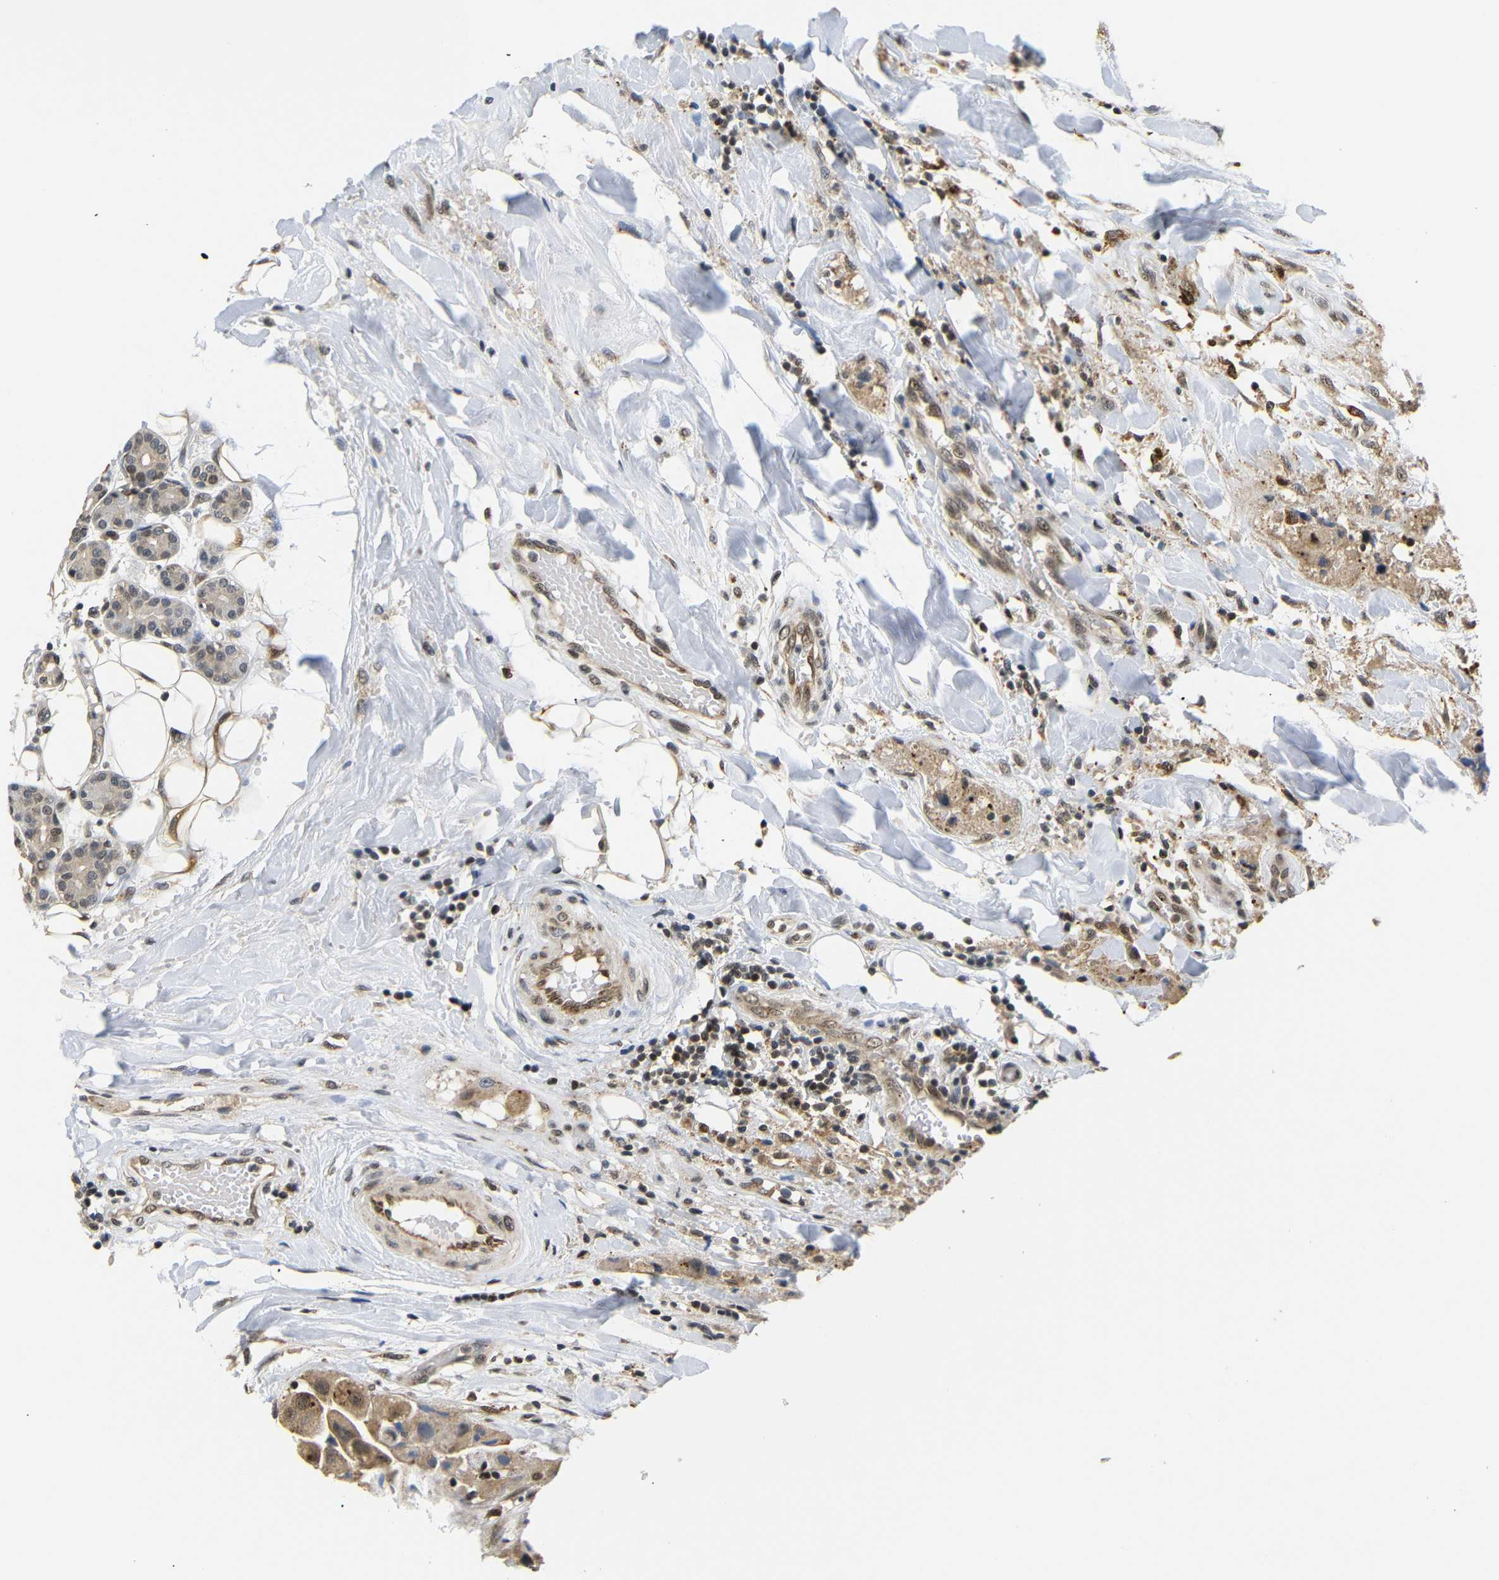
{"staining": {"intensity": "moderate", "quantity": ">75%", "location": "cytoplasmic/membranous"}, "tissue": "head and neck cancer", "cell_type": "Tumor cells", "image_type": "cancer", "snomed": [{"axis": "morphology", "description": "Normal tissue, NOS"}, {"axis": "morphology", "description": "Adenocarcinoma, NOS"}, {"axis": "topography", "description": "Salivary gland"}, {"axis": "topography", "description": "Head-Neck"}], "caption": "A medium amount of moderate cytoplasmic/membranous positivity is seen in about >75% of tumor cells in head and neck cancer tissue.", "gene": "GJA5", "patient": {"sex": "male", "age": 80}}